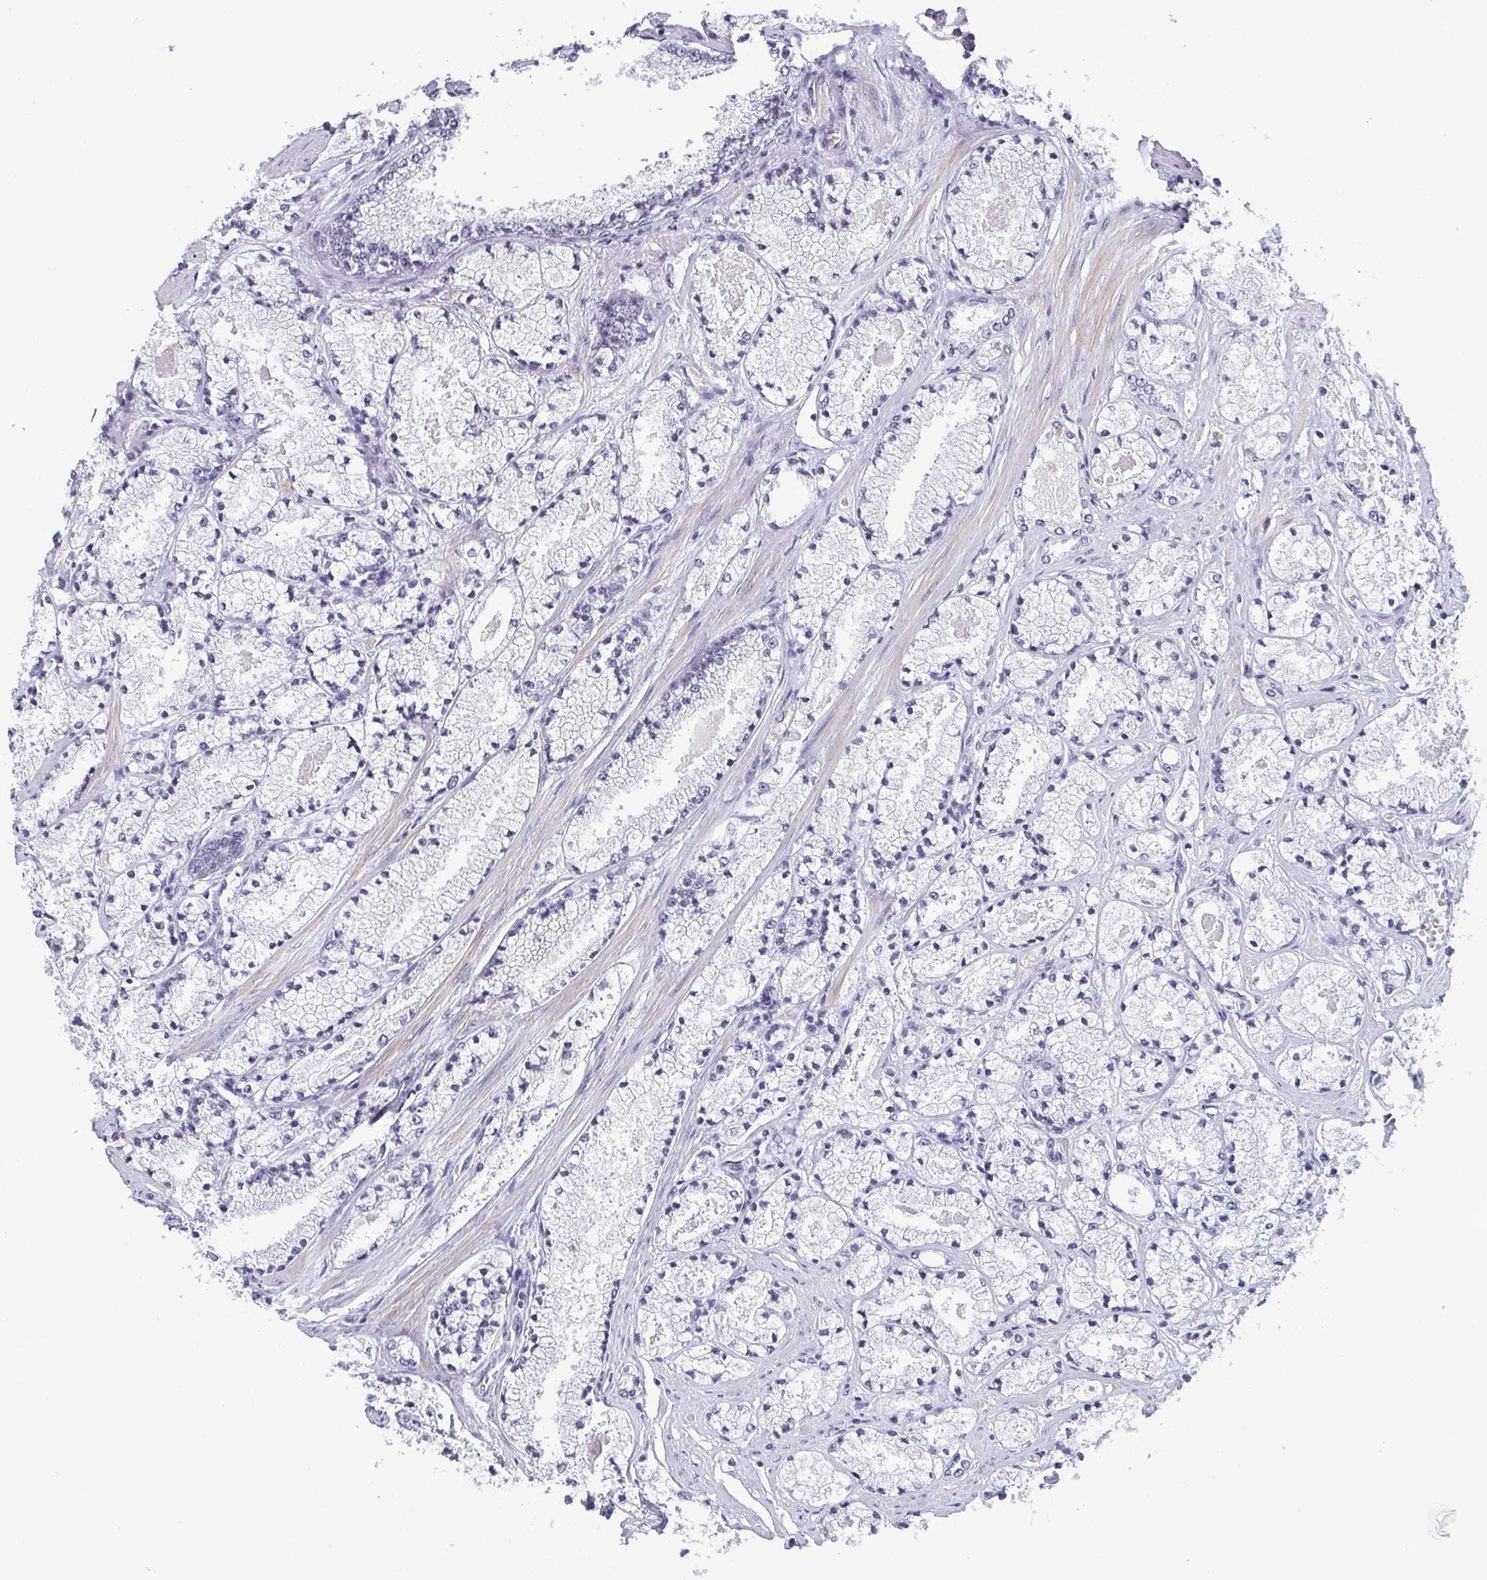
{"staining": {"intensity": "negative", "quantity": "none", "location": "none"}, "tissue": "prostate cancer", "cell_type": "Tumor cells", "image_type": "cancer", "snomed": [{"axis": "morphology", "description": "Adenocarcinoma, High grade"}, {"axis": "topography", "description": "Prostate"}], "caption": "DAB (3,3'-diaminobenzidine) immunohistochemical staining of human prostate cancer (high-grade adenocarcinoma) displays no significant positivity in tumor cells. (Stains: DAB (3,3'-diaminobenzidine) immunohistochemistry (IHC) with hematoxylin counter stain, Microscopy: brightfield microscopy at high magnification).", "gene": "CTCF", "patient": {"sex": "male", "age": 63}}